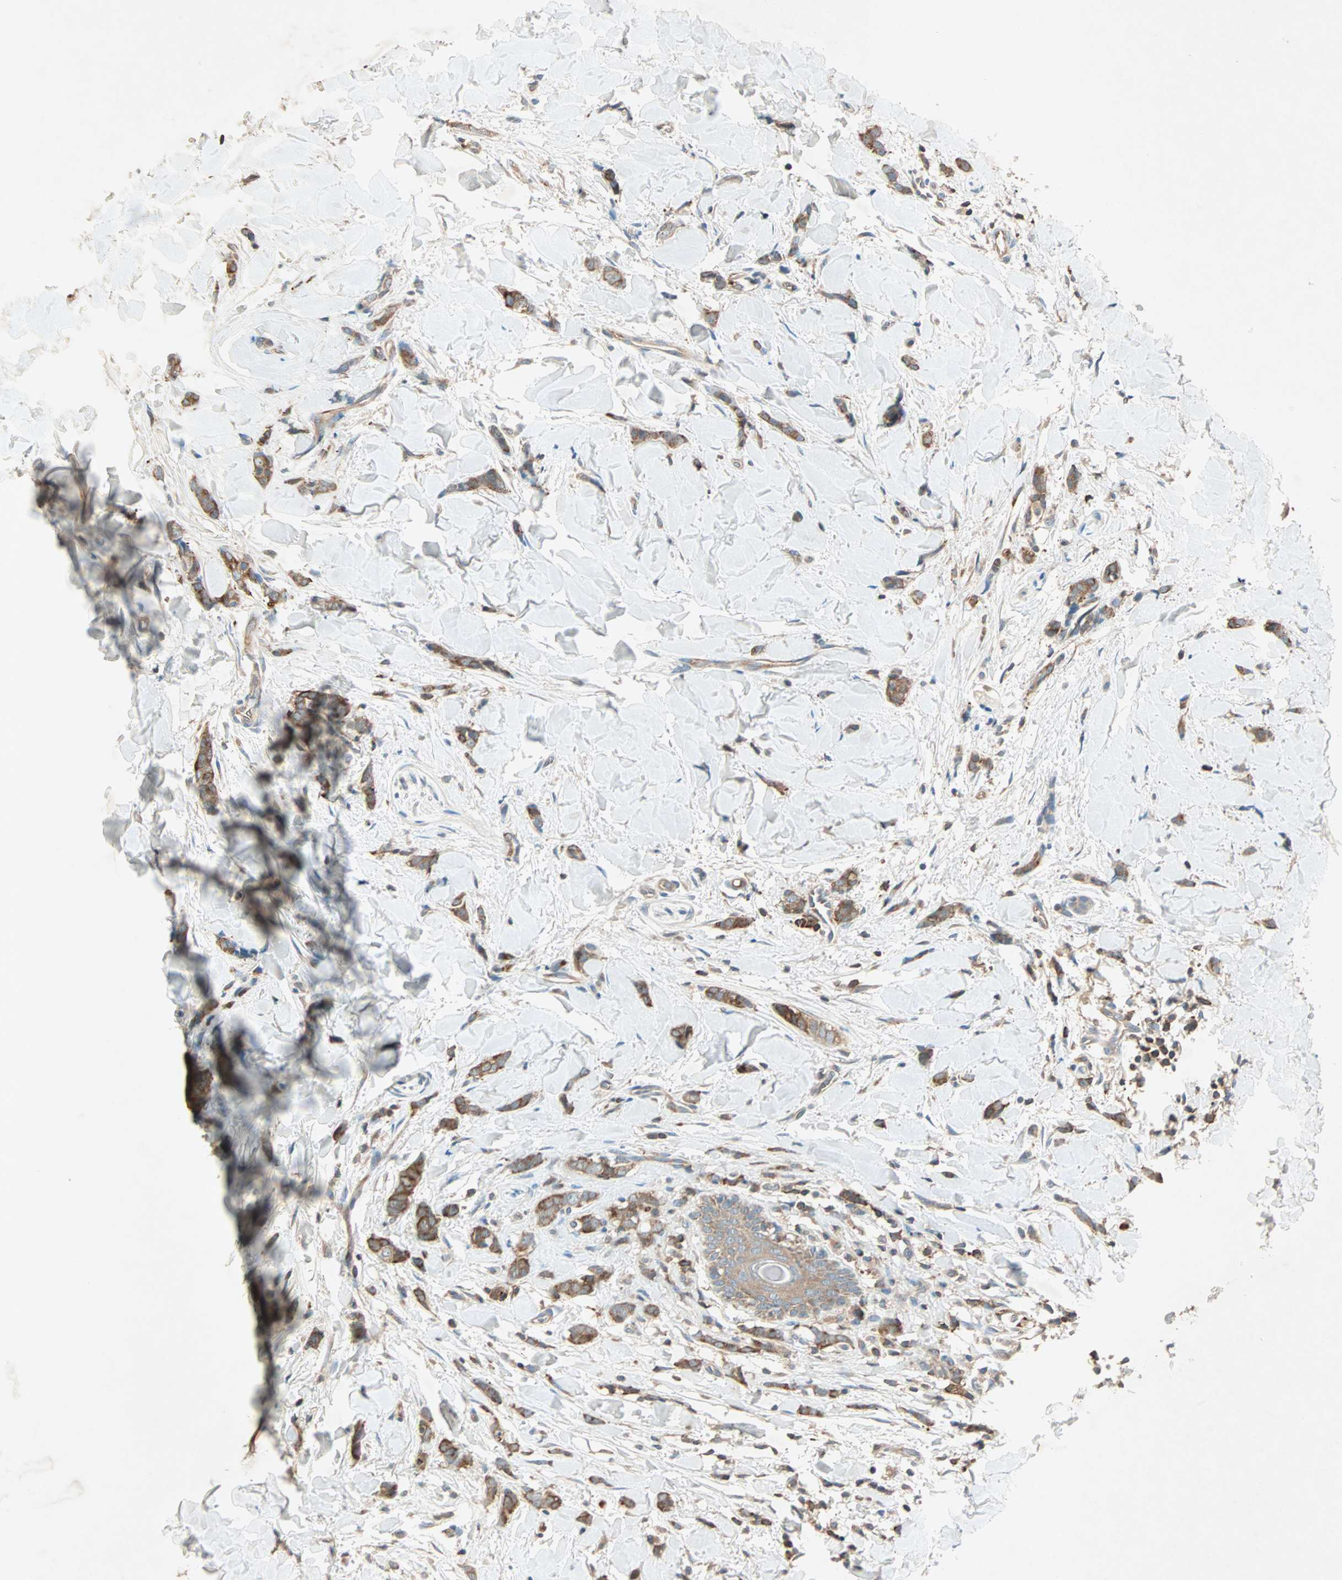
{"staining": {"intensity": "strong", "quantity": ">75%", "location": "cytoplasmic/membranous"}, "tissue": "breast cancer", "cell_type": "Tumor cells", "image_type": "cancer", "snomed": [{"axis": "morphology", "description": "Lobular carcinoma"}, {"axis": "topography", "description": "Skin"}, {"axis": "topography", "description": "Breast"}], "caption": "Human breast cancer stained with a brown dye shows strong cytoplasmic/membranous positive staining in approximately >75% of tumor cells.", "gene": "TEC", "patient": {"sex": "female", "age": 46}}